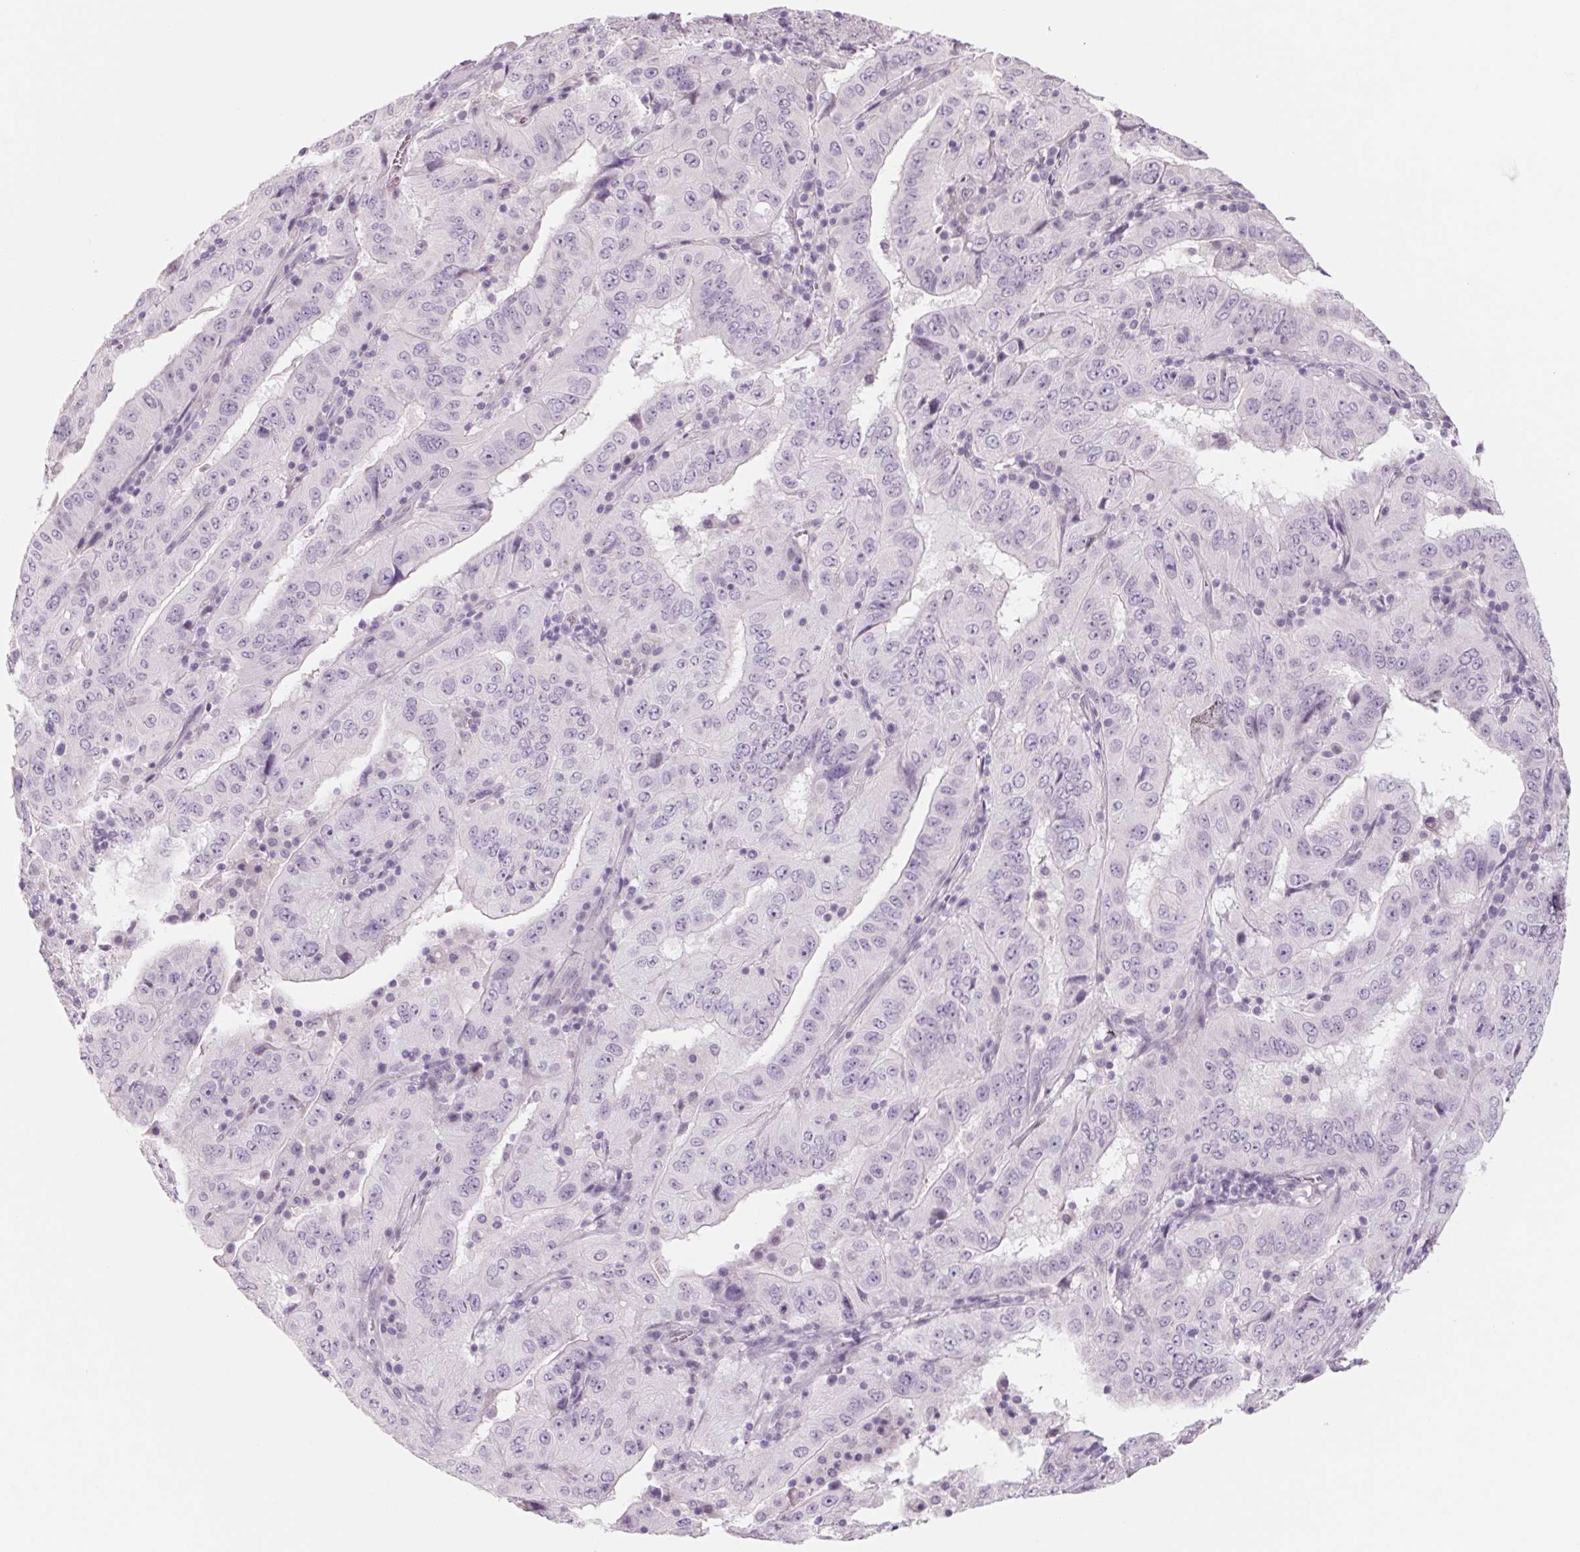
{"staining": {"intensity": "negative", "quantity": "none", "location": "none"}, "tissue": "pancreatic cancer", "cell_type": "Tumor cells", "image_type": "cancer", "snomed": [{"axis": "morphology", "description": "Adenocarcinoma, NOS"}, {"axis": "topography", "description": "Pancreas"}], "caption": "This is an immunohistochemistry (IHC) photomicrograph of adenocarcinoma (pancreatic). There is no expression in tumor cells.", "gene": "POU1F1", "patient": {"sex": "male", "age": 63}}